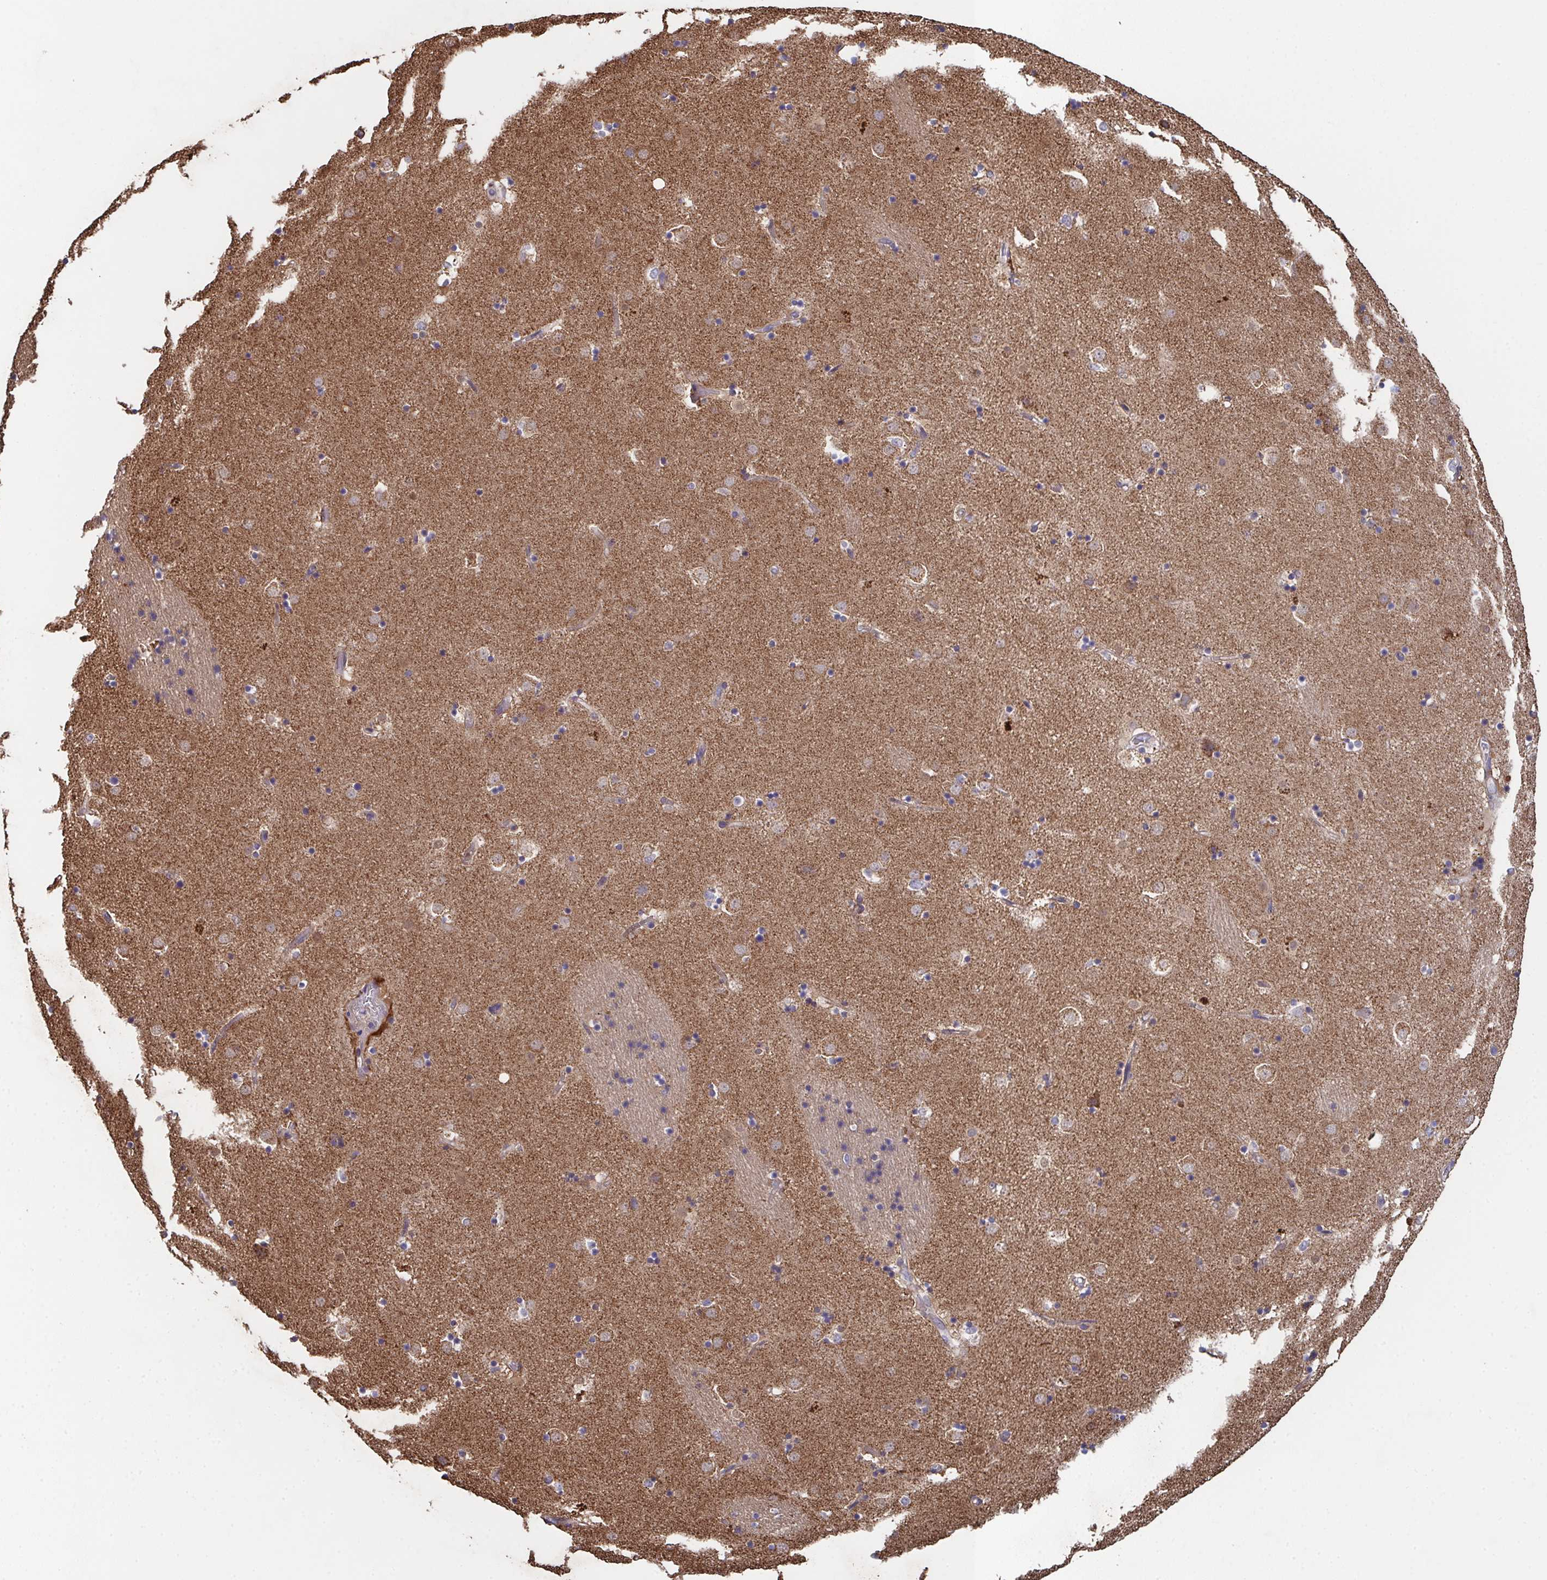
{"staining": {"intensity": "negative", "quantity": "none", "location": "none"}, "tissue": "caudate", "cell_type": "Glial cells", "image_type": "normal", "snomed": [{"axis": "morphology", "description": "Normal tissue, NOS"}, {"axis": "topography", "description": "Lateral ventricle wall"}], "caption": "The micrograph demonstrates no staining of glial cells in unremarkable caudate. The staining is performed using DAB brown chromogen with nuclei counter-stained in using hematoxylin.", "gene": "MT", "patient": {"sex": "male", "age": 58}}